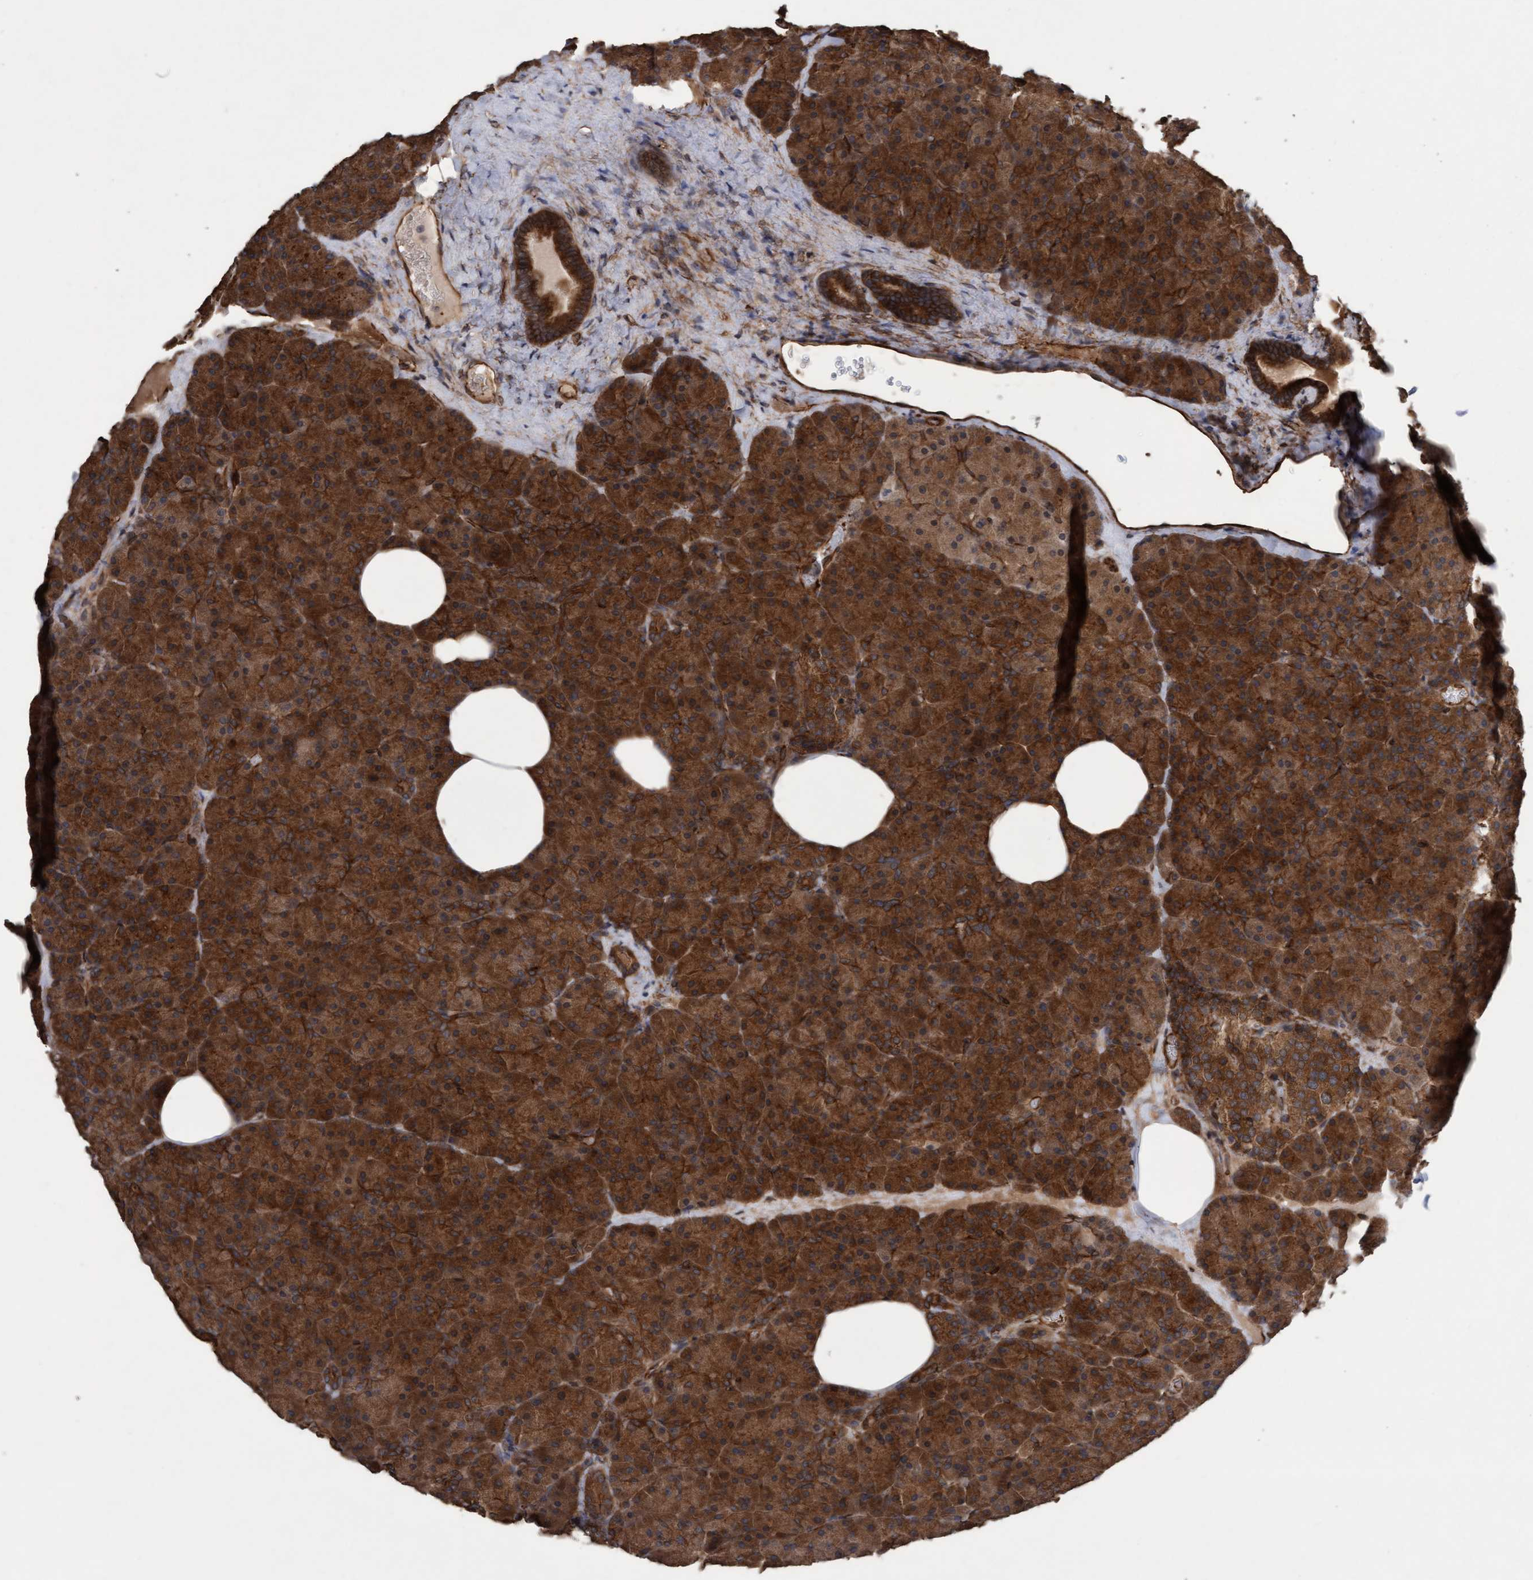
{"staining": {"intensity": "strong", "quantity": ">75%", "location": "cytoplasmic/membranous"}, "tissue": "pancreas", "cell_type": "Exocrine glandular cells", "image_type": "normal", "snomed": [{"axis": "morphology", "description": "Normal tissue, NOS"}, {"axis": "morphology", "description": "Carcinoid, malignant, NOS"}, {"axis": "topography", "description": "Pancreas"}], "caption": "Immunohistochemistry (IHC) micrograph of unremarkable human pancreas stained for a protein (brown), which shows high levels of strong cytoplasmic/membranous staining in approximately >75% of exocrine glandular cells.", "gene": "CDC42EP4", "patient": {"sex": "female", "age": 35}}